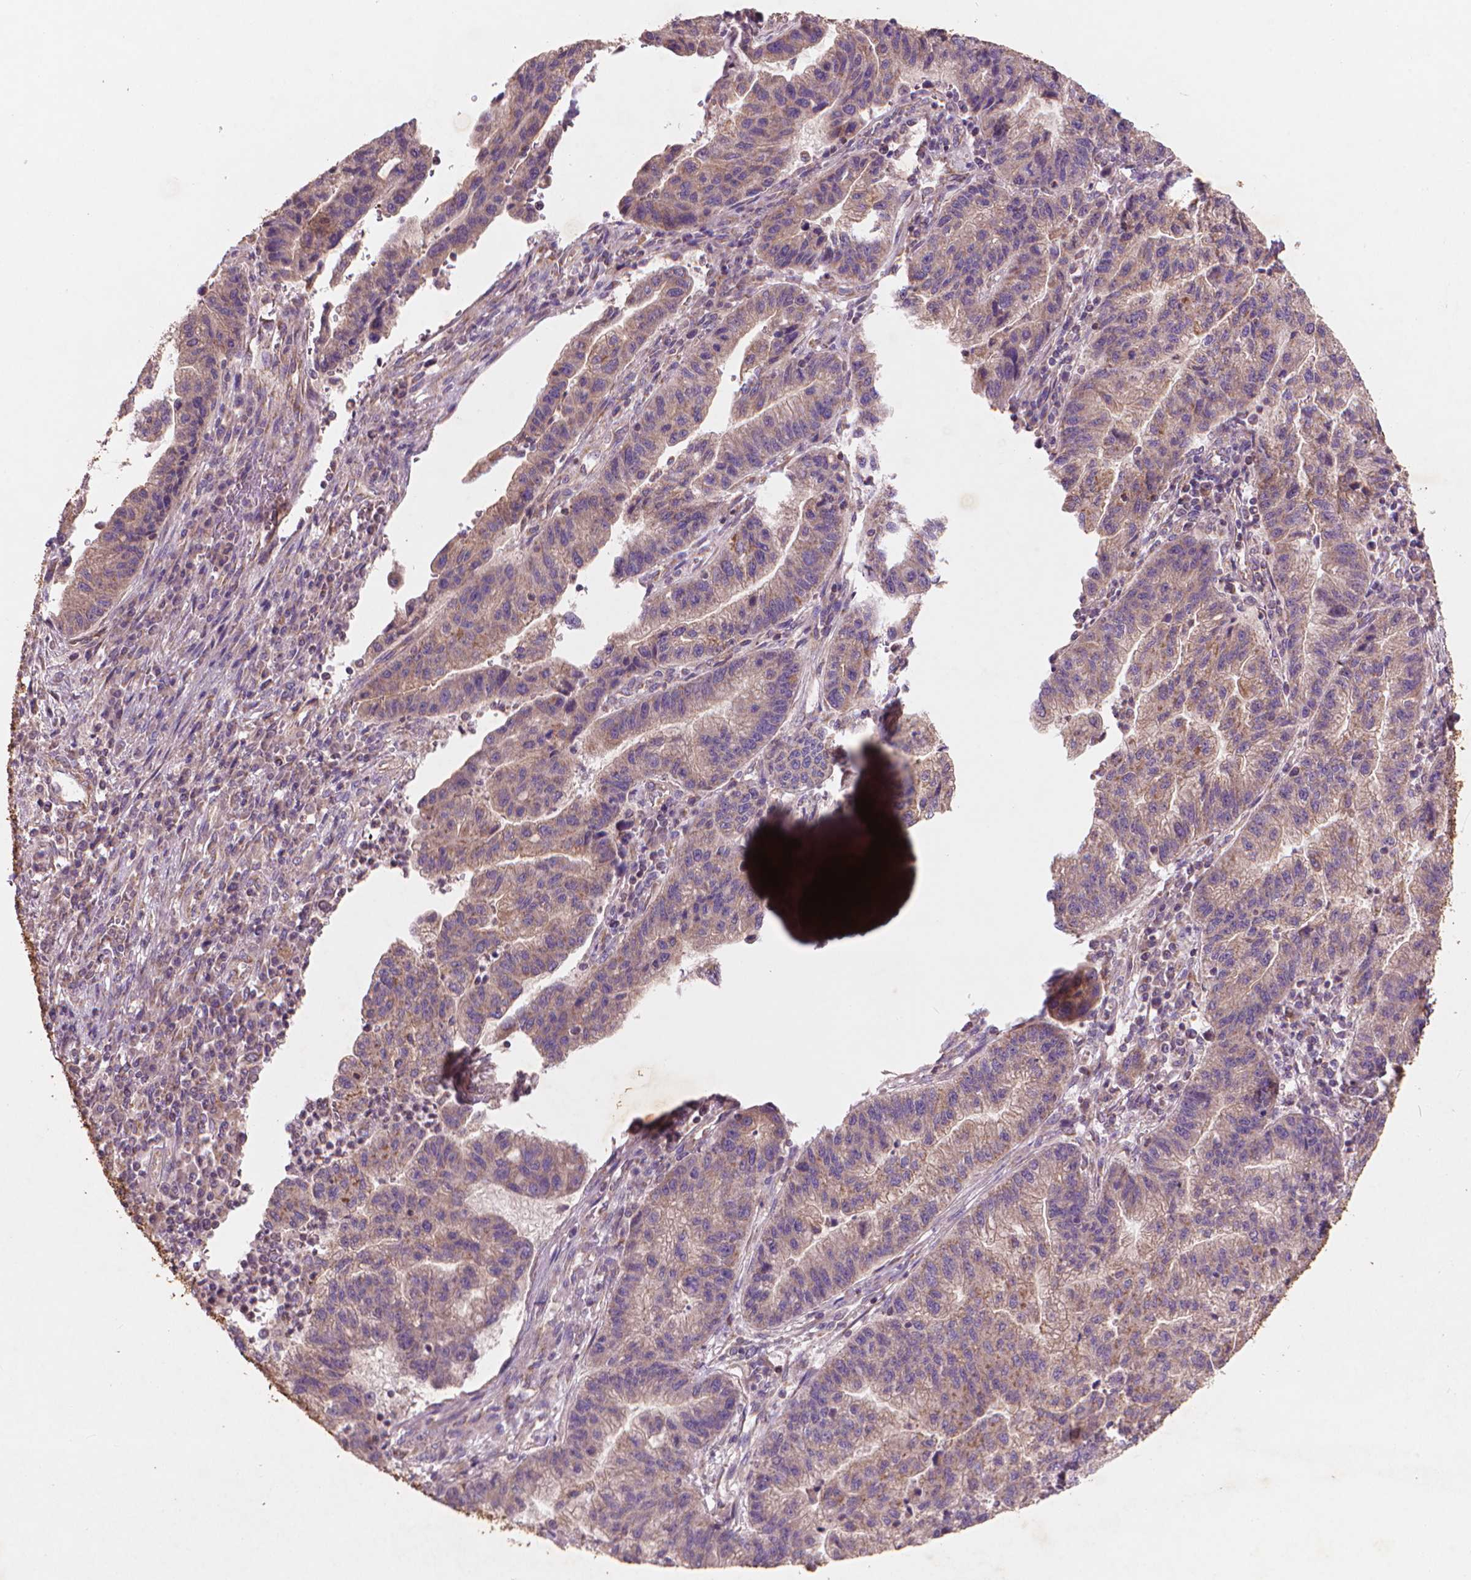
{"staining": {"intensity": "weak", "quantity": "25%-75%", "location": "cytoplasmic/membranous"}, "tissue": "stomach cancer", "cell_type": "Tumor cells", "image_type": "cancer", "snomed": [{"axis": "morphology", "description": "Adenocarcinoma, NOS"}, {"axis": "topography", "description": "Stomach"}], "caption": "Immunohistochemical staining of stomach cancer (adenocarcinoma) exhibits low levels of weak cytoplasmic/membranous protein expression in about 25%-75% of tumor cells.", "gene": "NLRX1", "patient": {"sex": "male", "age": 83}}